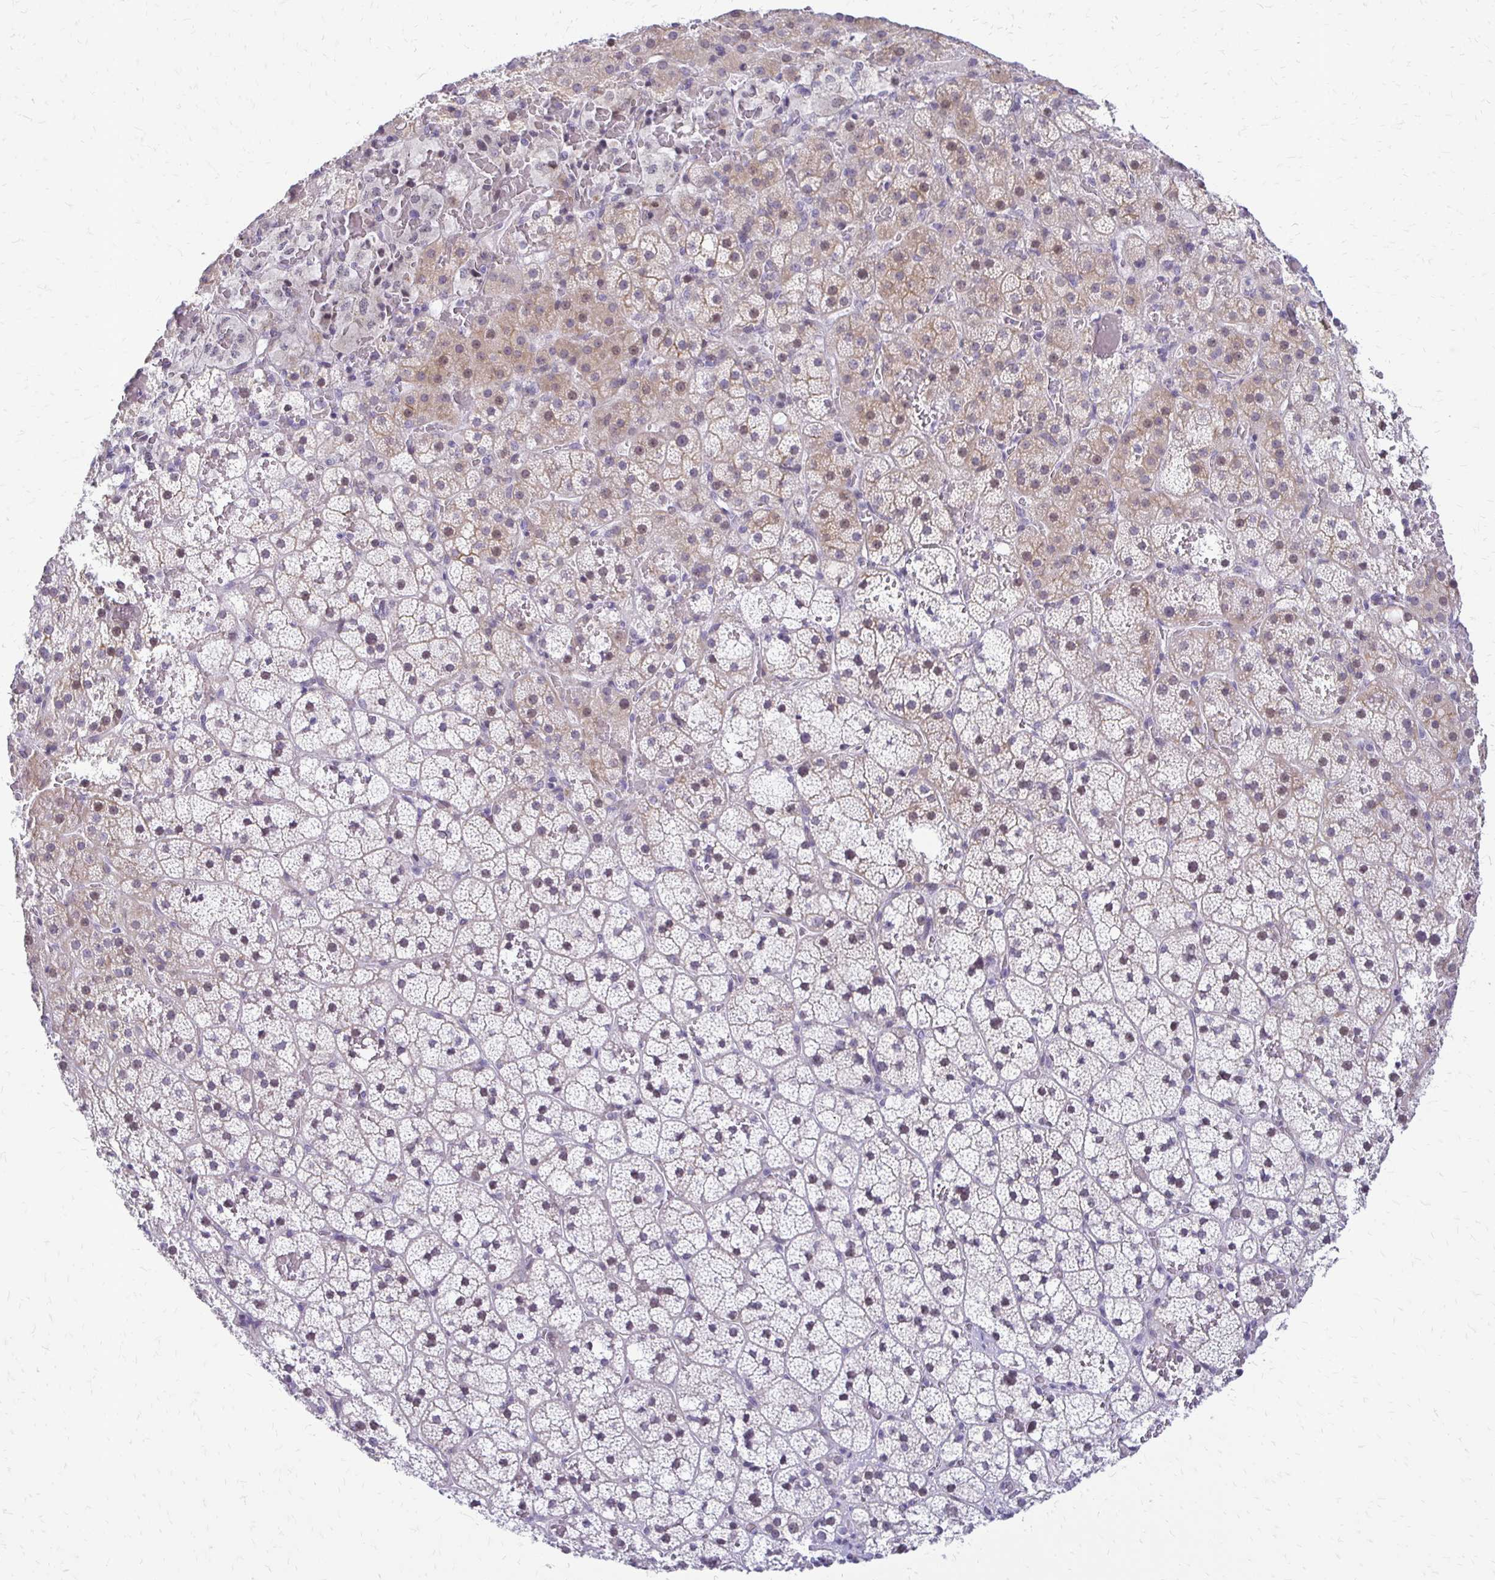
{"staining": {"intensity": "moderate", "quantity": "<25%", "location": "cytoplasmic/membranous,nuclear"}, "tissue": "adrenal gland", "cell_type": "Glandular cells", "image_type": "normal", "snomed": [{"axis": "morphology", "description": "Normal tissue, NOS"}, {"axis": "topography", "description": "Adrenal gland"}], "caption": "Immunohistochemistry (IHC) (DAB (3,3'-diaminobenzidine)) staining of normal adrenal gland displays moderate cytoplasmic/membranous,nuclear protein staining in about <25% of glandular cells. Nuclei are stained in blue.", "gene": "EPYC", "patient": {"sex": "male", "age": 53}}